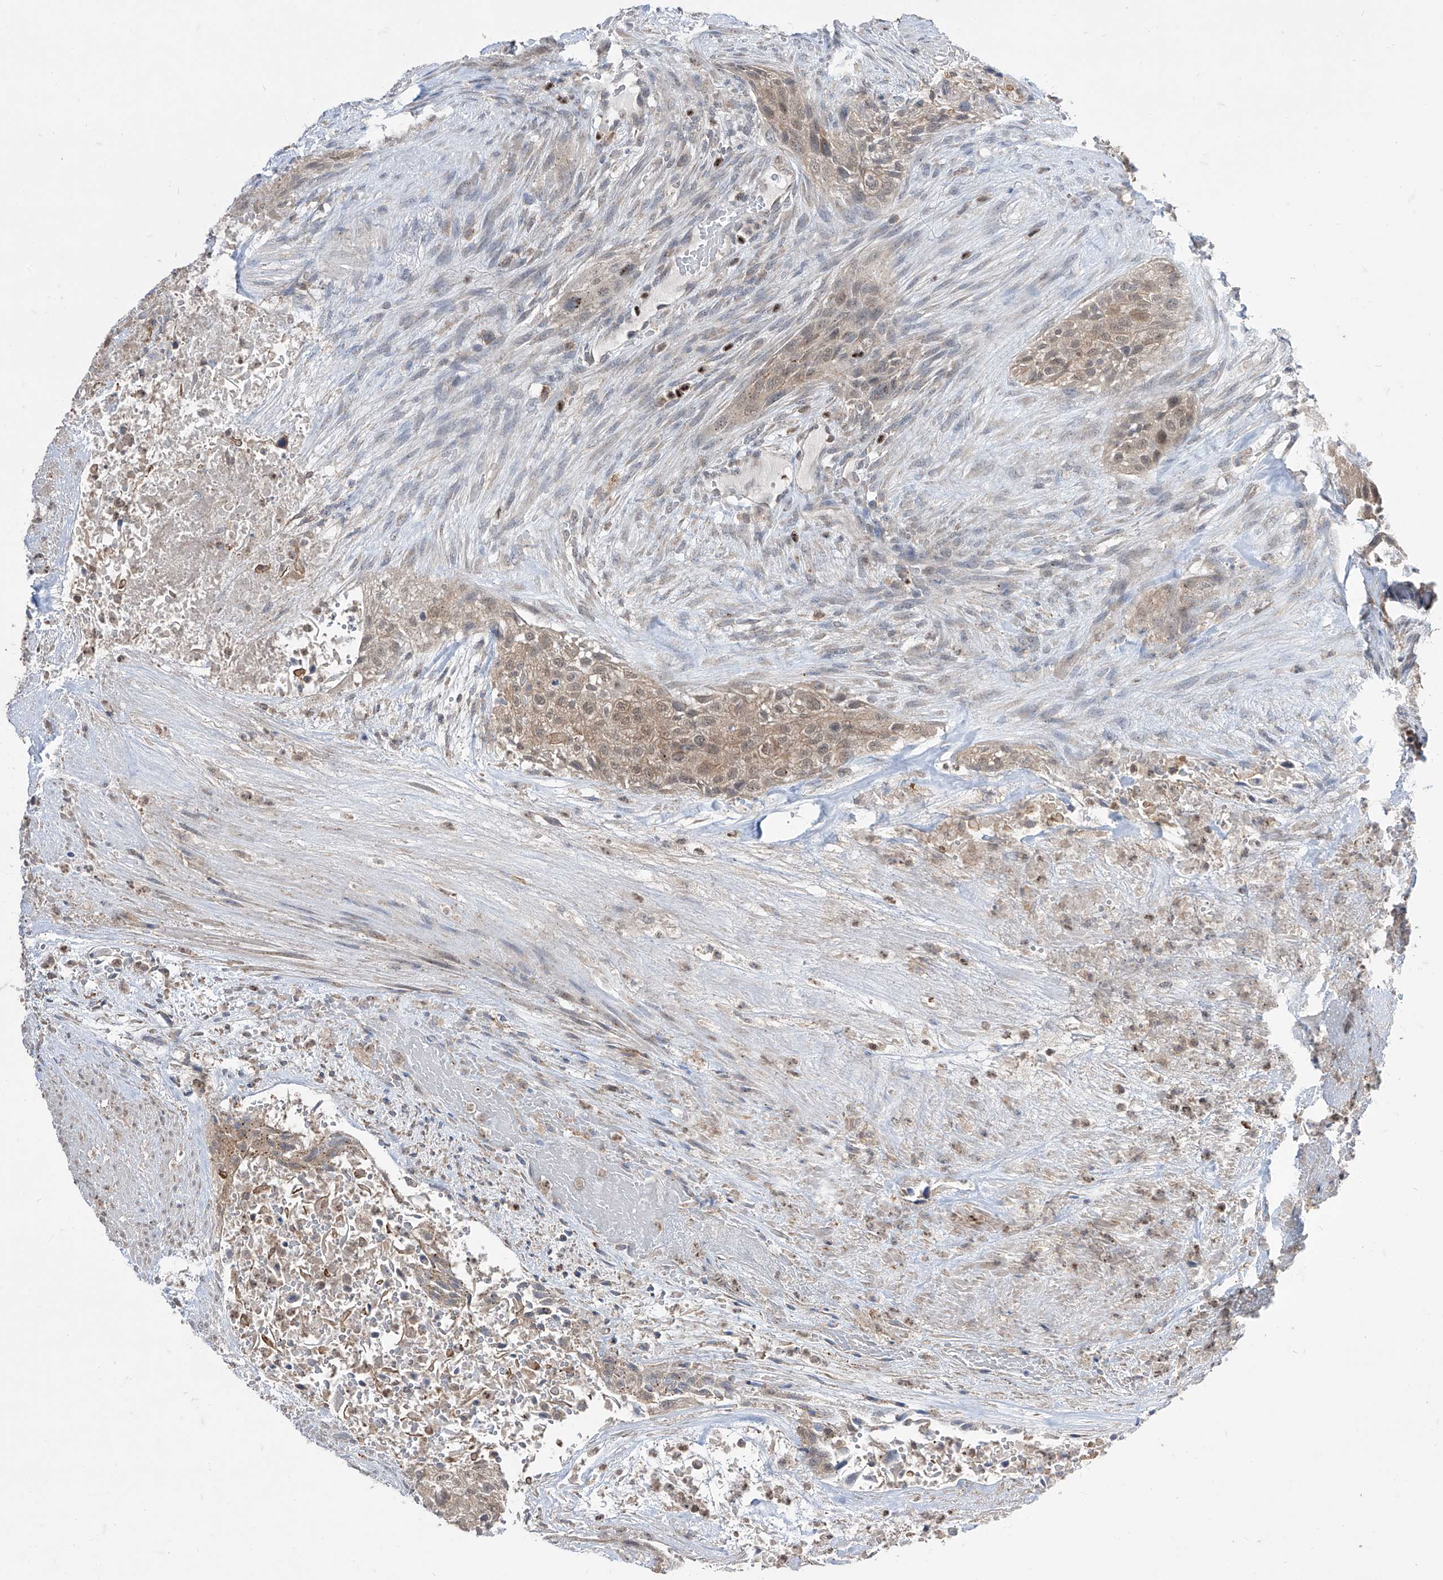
{"staining": {"intensity": "weak", "quantity": ">75%", "location": "cytoplasmic/membranous"}, "tissue": "urothelial cancer", "cell_type": "Tumor cells", "image_type": "cancer", "snomed": [{"axis": "morphology", "description": "Urothelial carcinoma, High grade"}, {"axis": "topography", "description": "Urinary bladder"}], "caption": "This photomicrograph displays IHC staining of human urothelial cancer, with low weak cytoplasmic/membranous positivity in approximately >75% of tumor cells.", "gene": "BROX", "patient": {"sex": "male", "age": 35}}